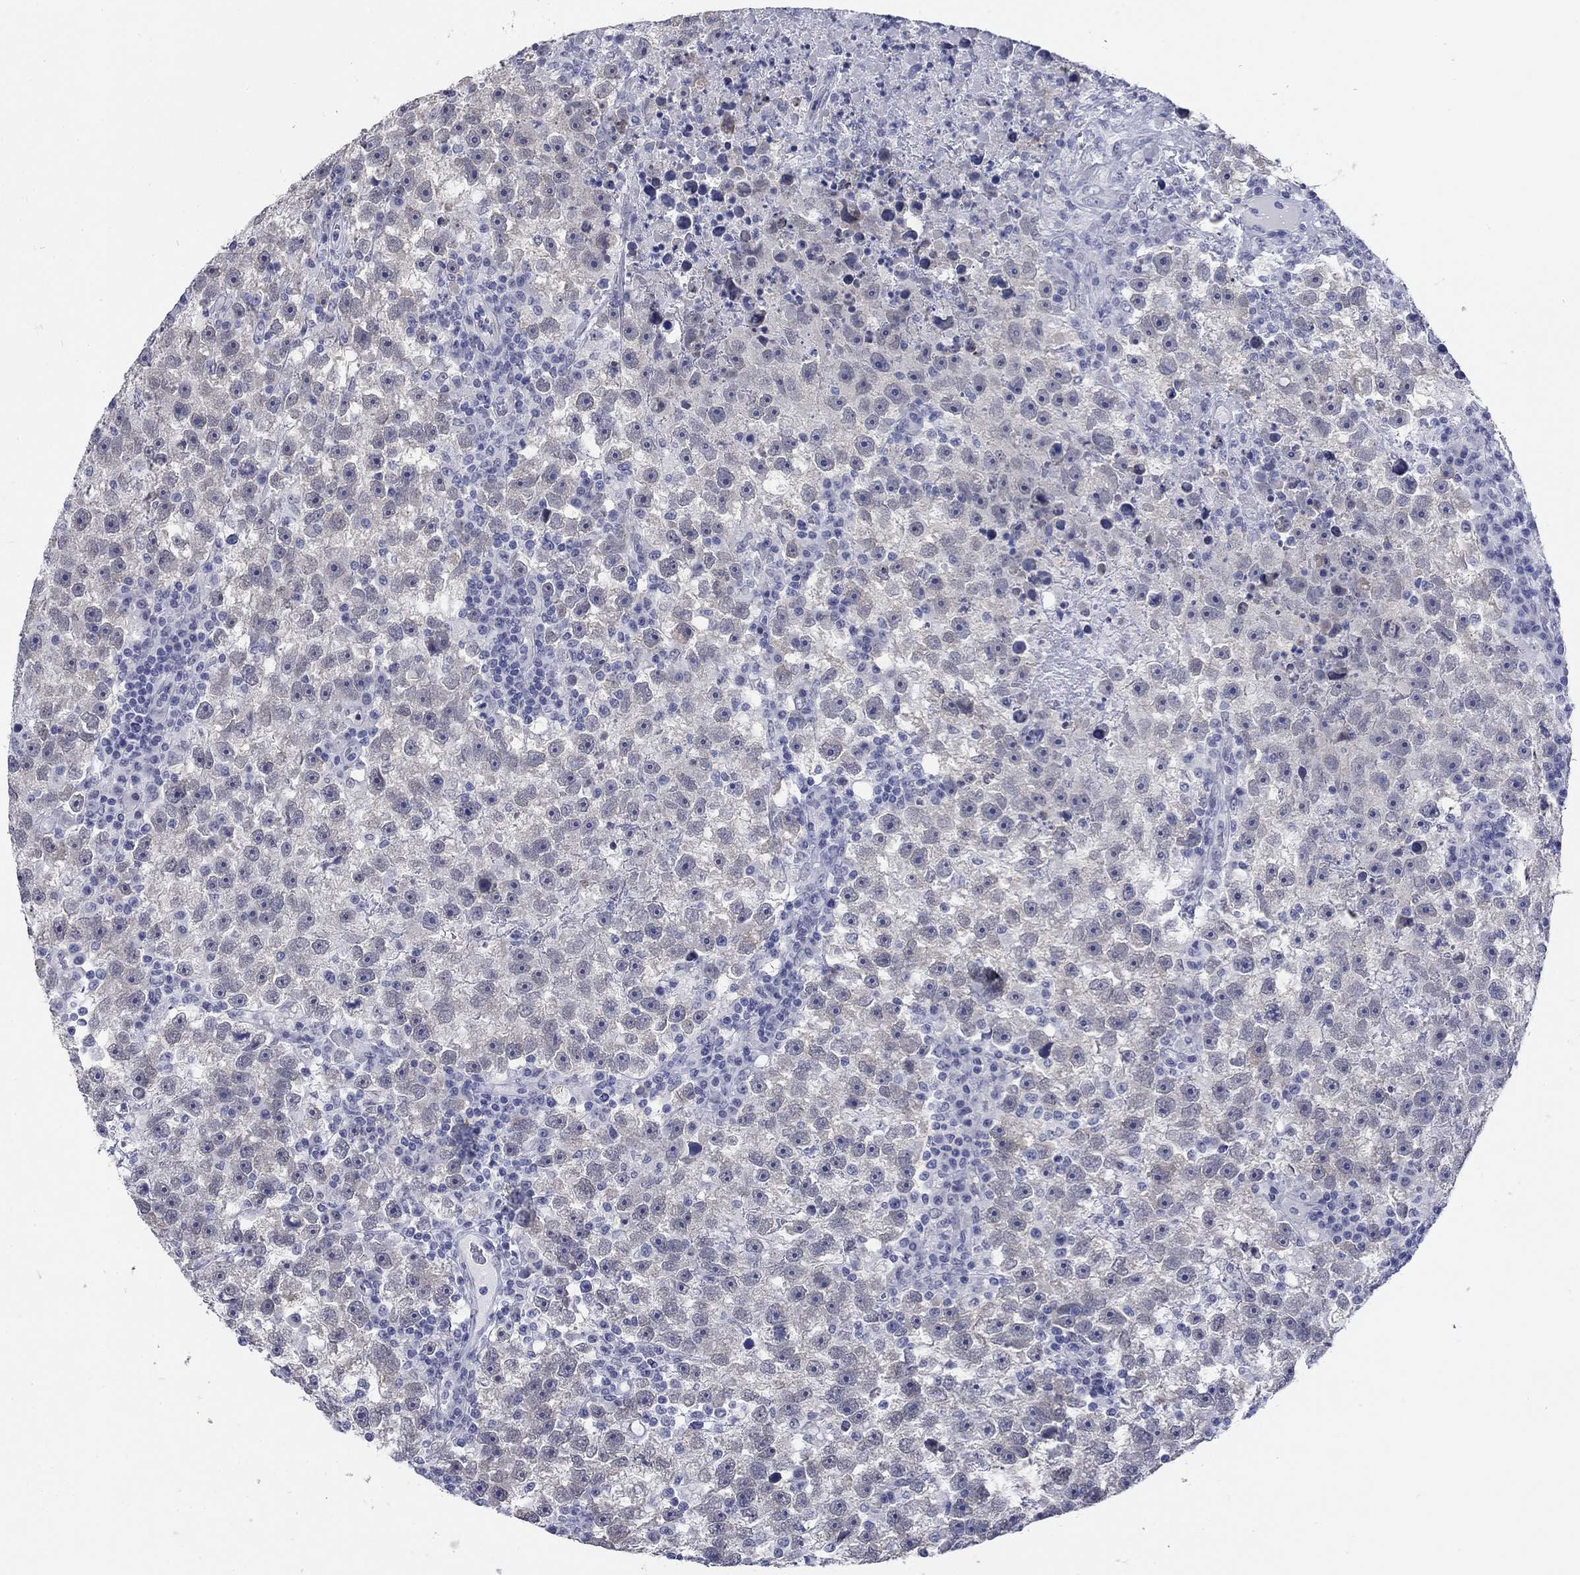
{"staining": {"intensity": "negative", "quantity": "none", "location": "none"}, "tissue": "testis cancer", "cell_type": "Tumor cells", "image_type": "cancer", "snomed": [{"axis": "morphology", "description": "Seminoma, NOS"}, {"axis": "topography", "description": "Testis"}], "caption": "A photomicrograph of human testis cancer (seminoma) is negative for staining in tumor cells. (DAB (3,3'-diaminobenzidine) immunohistochemistry visualized using brightfield microscopy, high magnification).", "gene": "ECEL1", "patient": {"sex": "male", "age": 47}}